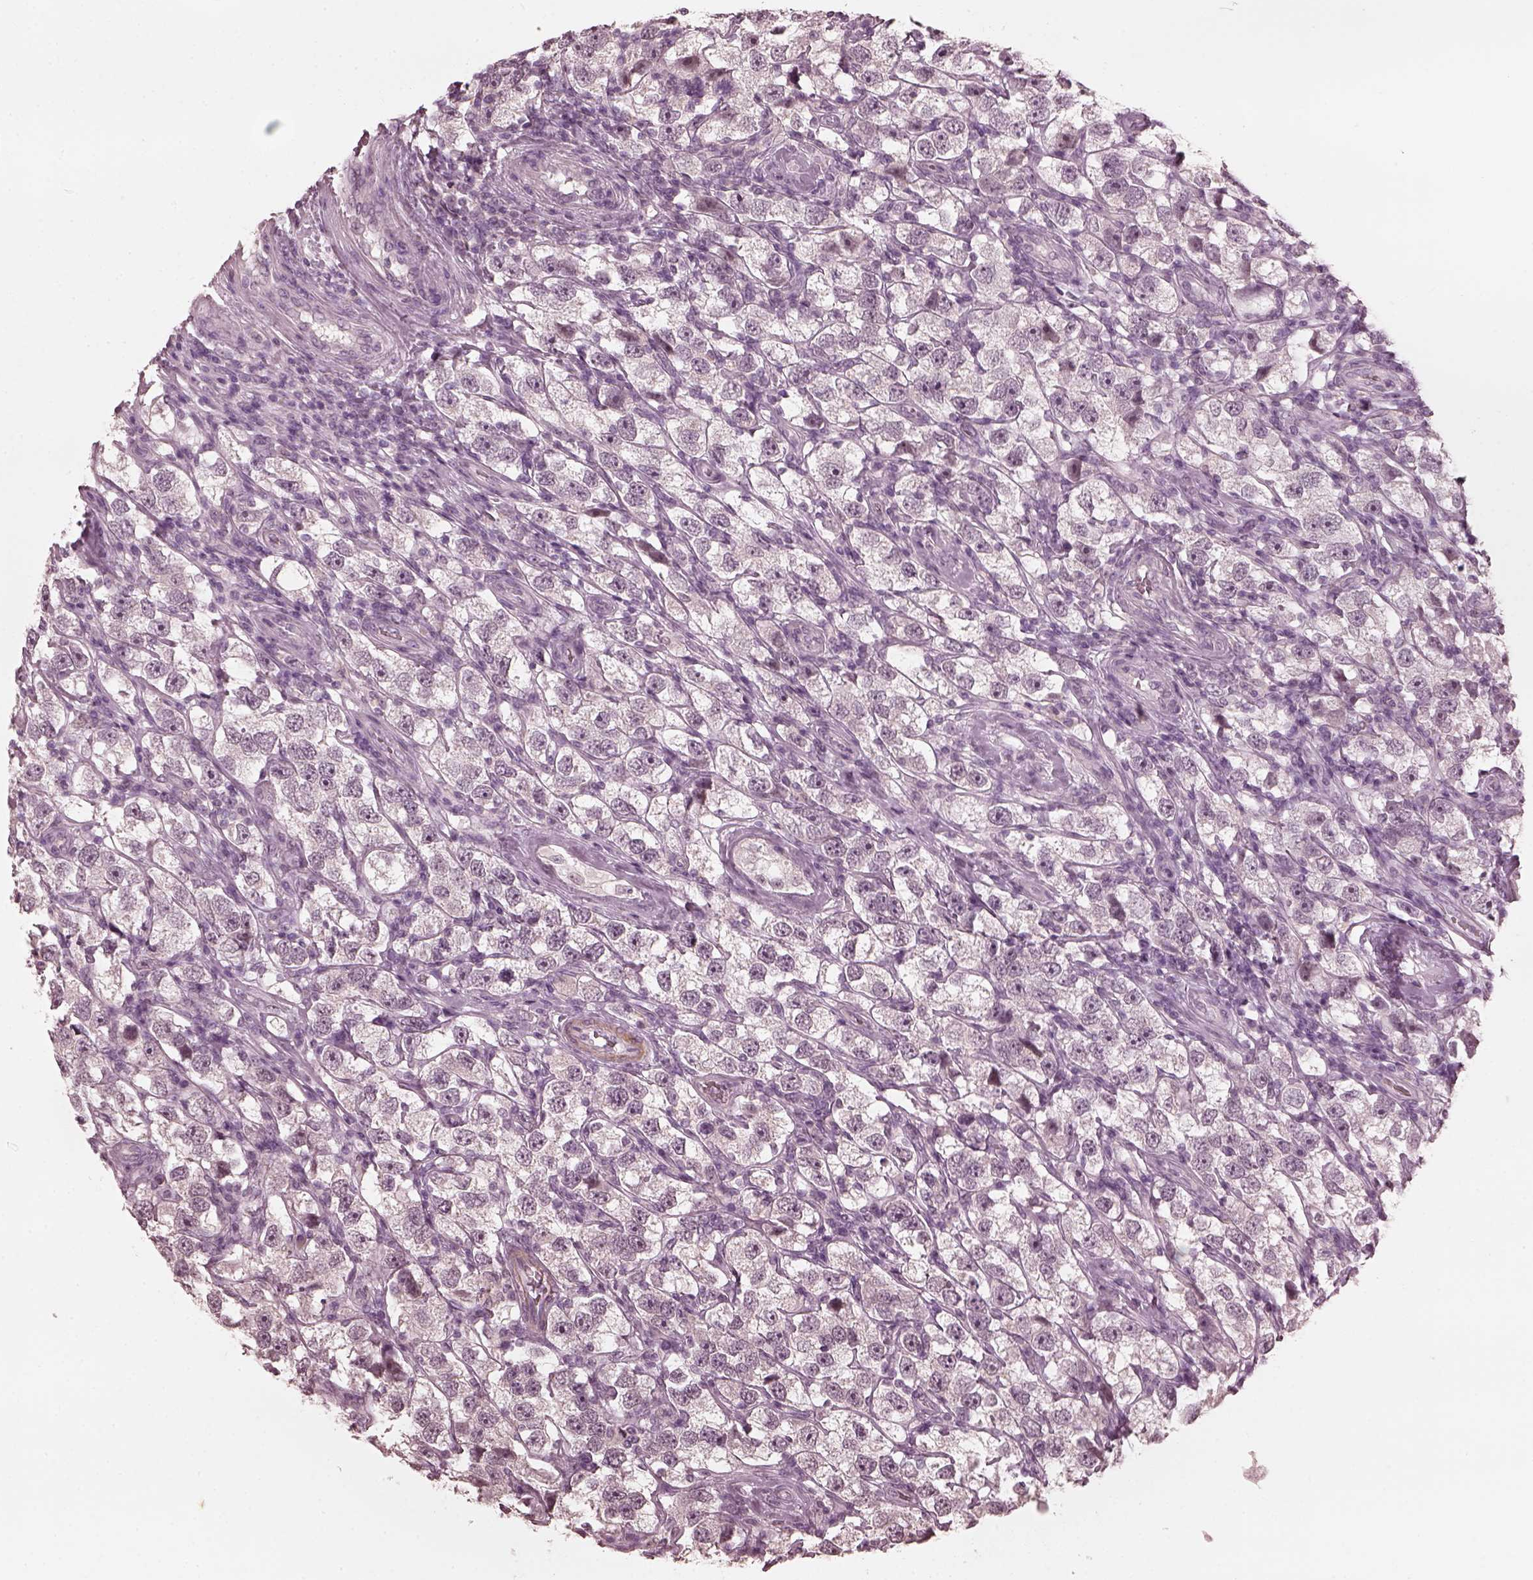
{"staining": {"intensity": "negative", "quantity": "none", "location": "none"}, "tissue": "testis cancer", "cell_type": "Tumor cells", "image_type": "cancer", "snomed": [{"axis": "morphology", "description": "Seminoma, NOS"}, {"axis": "topography", "description": "Testis"}], "caption": "Histopathology image shows no protein expression in tumor cells of testis cancer tissue.", "gene": "CCDC170", "patient": {"sex": "male", "age": 26}}